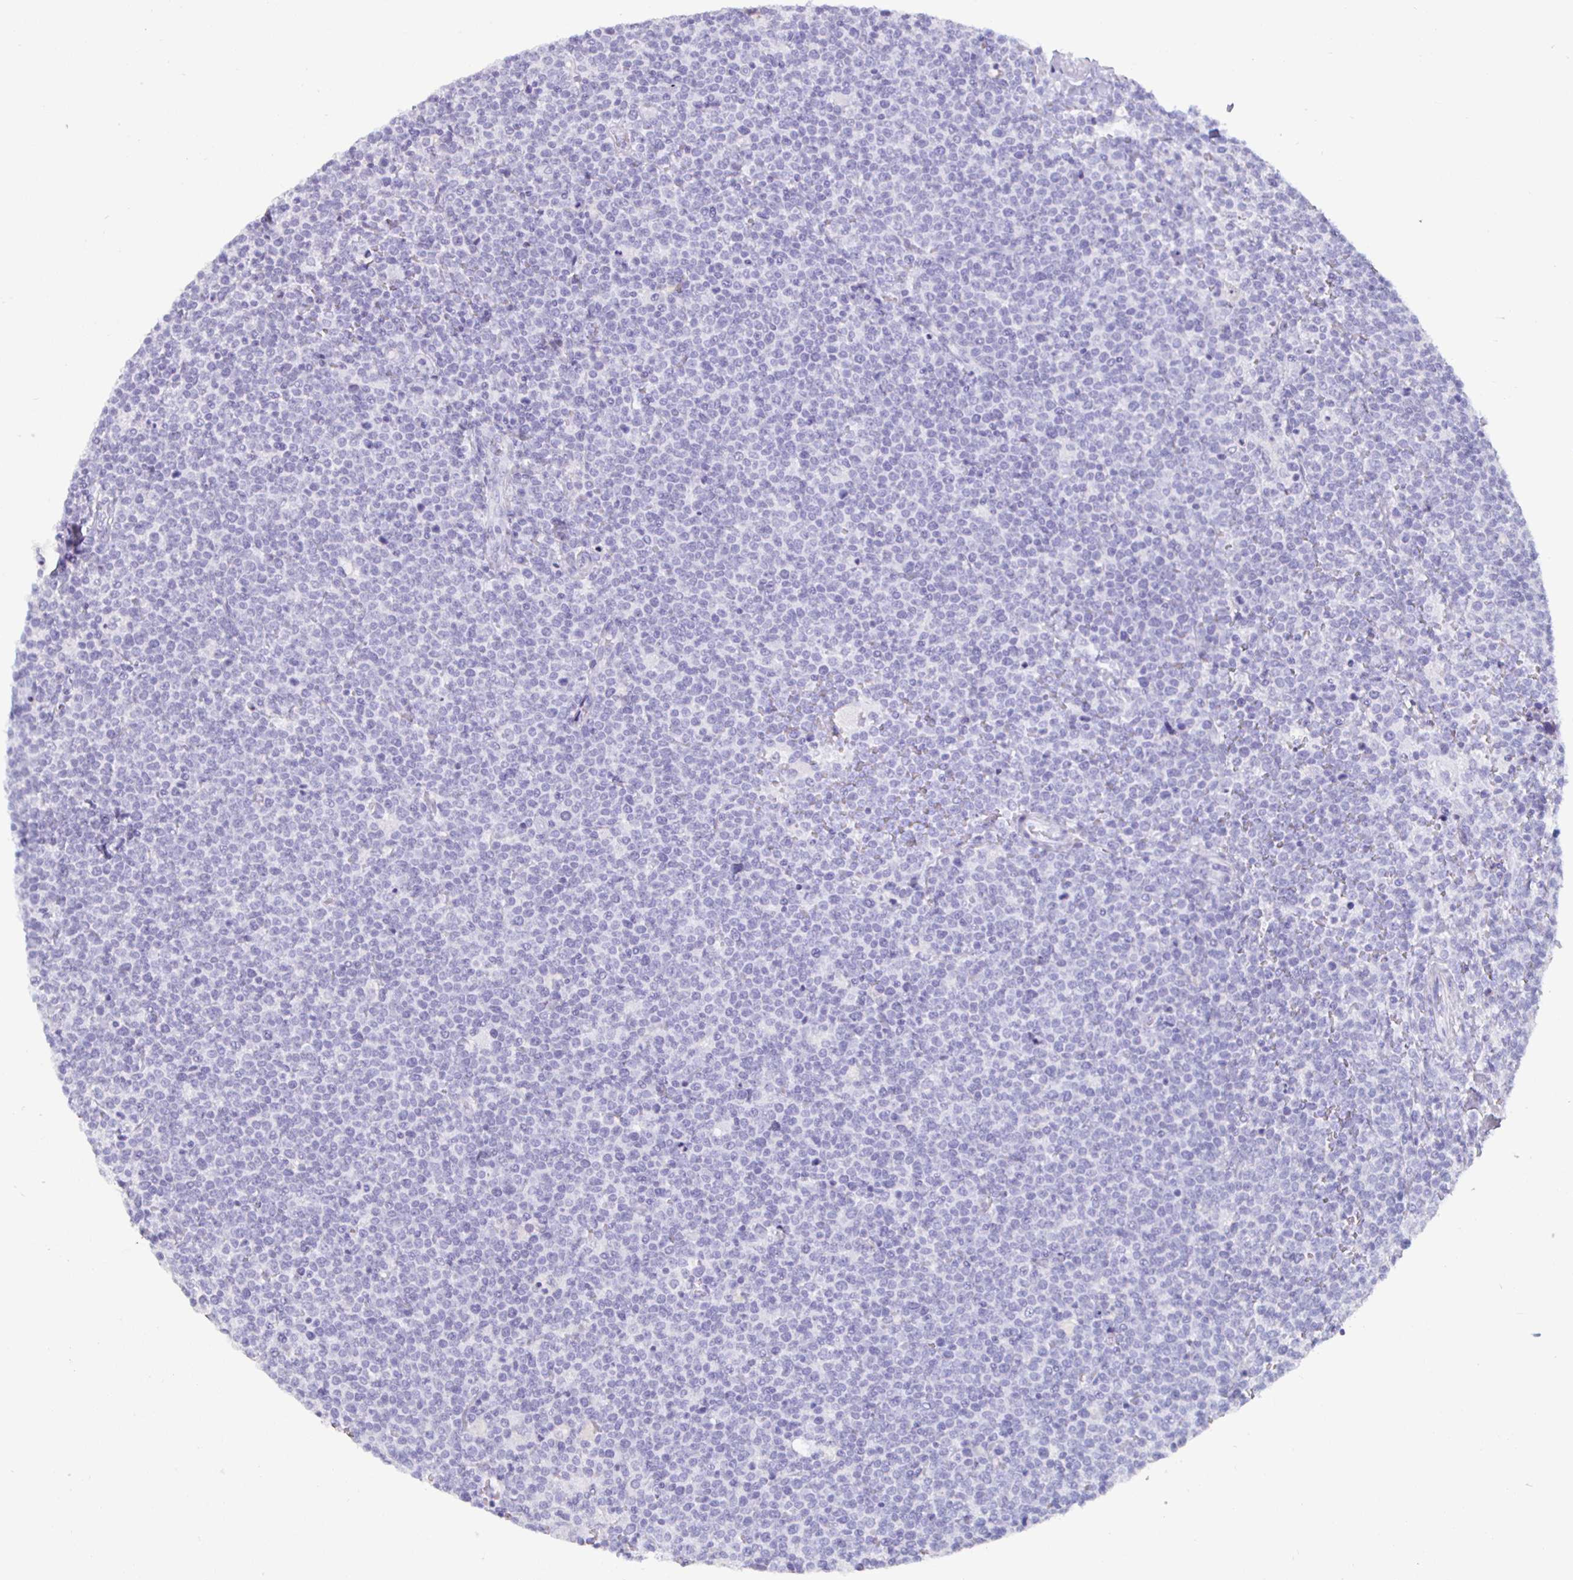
{"staining": {"intensity": "negative", "quantity": "none", "location": "none"}, "tissue": "lymphoma", "cell_type": "Tumor cells", "image_type": "cancer", "snomed": [{"axis": "morphology", "description": "Malignant lymphoma, non-Hodgkin's type, High grade"}, {"axis": "topography", "description": "Lymph node"}], "caption": "Human malignant lymphoma, non-Hodgkin's type (high-grade) stained for a protein using immunohistochemistry exhibits no expression in tumor cells.", "gene": "ENPP1", "patient": {"sex": "male", "age": 61}}